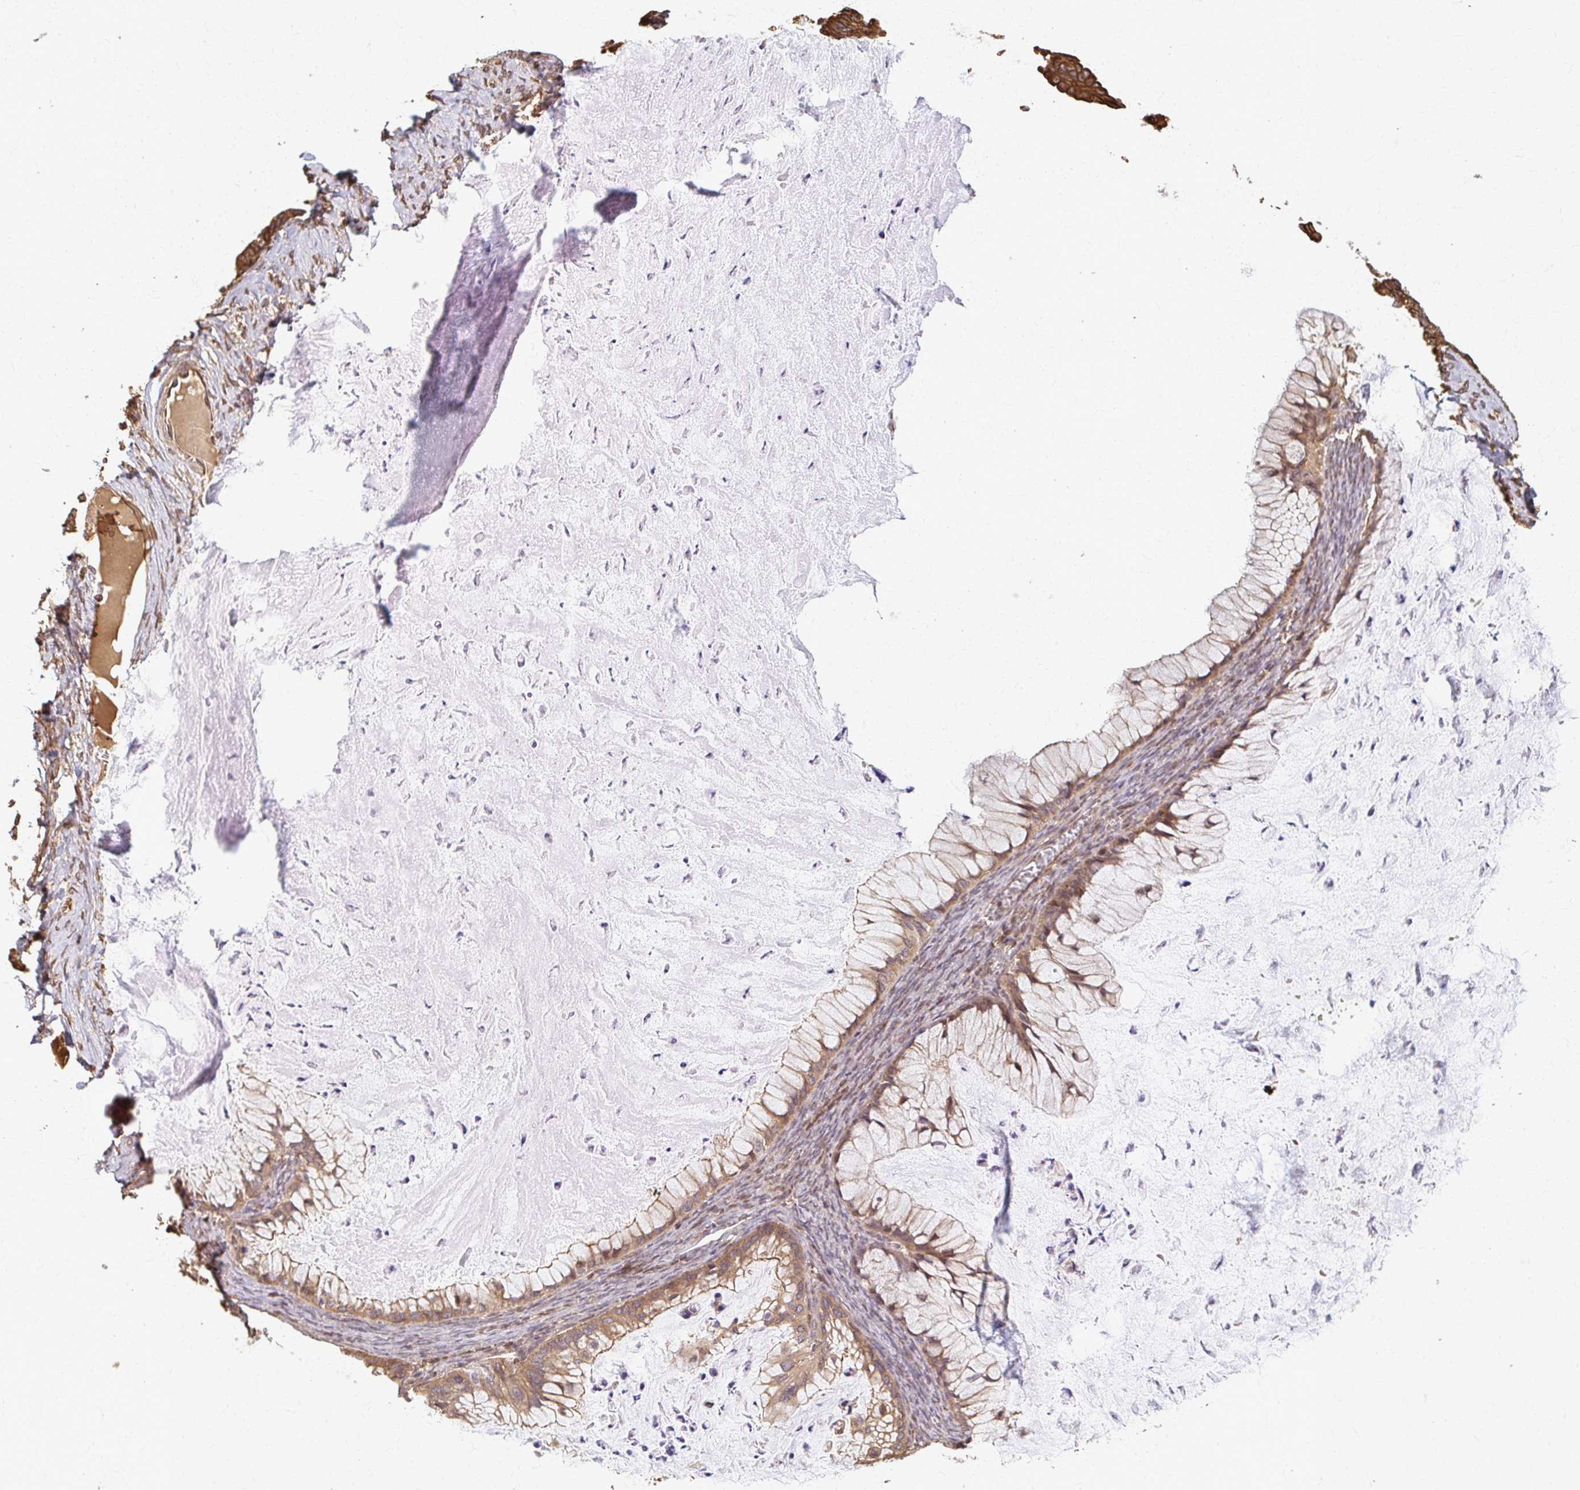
{"staining": {"intensity": "moderate", "quantity": ">75%", "location": "cytoplasmic/membranous"}, "tissue": "ovarian cancer", "cell_type": "Tumor cells", "image_type": "cancer", "snomed": [{"axis": "morphology", "description": "Cystadenocarcinoma, mucinous, NOS"}, {"axis": "topography", "description": "Ovary"}], "caption": "This micrograph displays IHC staining of mucinous cystadenocarcinoma (ovarian), with medium moderate cytoplasmic/membranous staining in about >75% of tumor cells.", "gene": "ARHGAP35", "patient": {"sex": "female", "age": 72}}